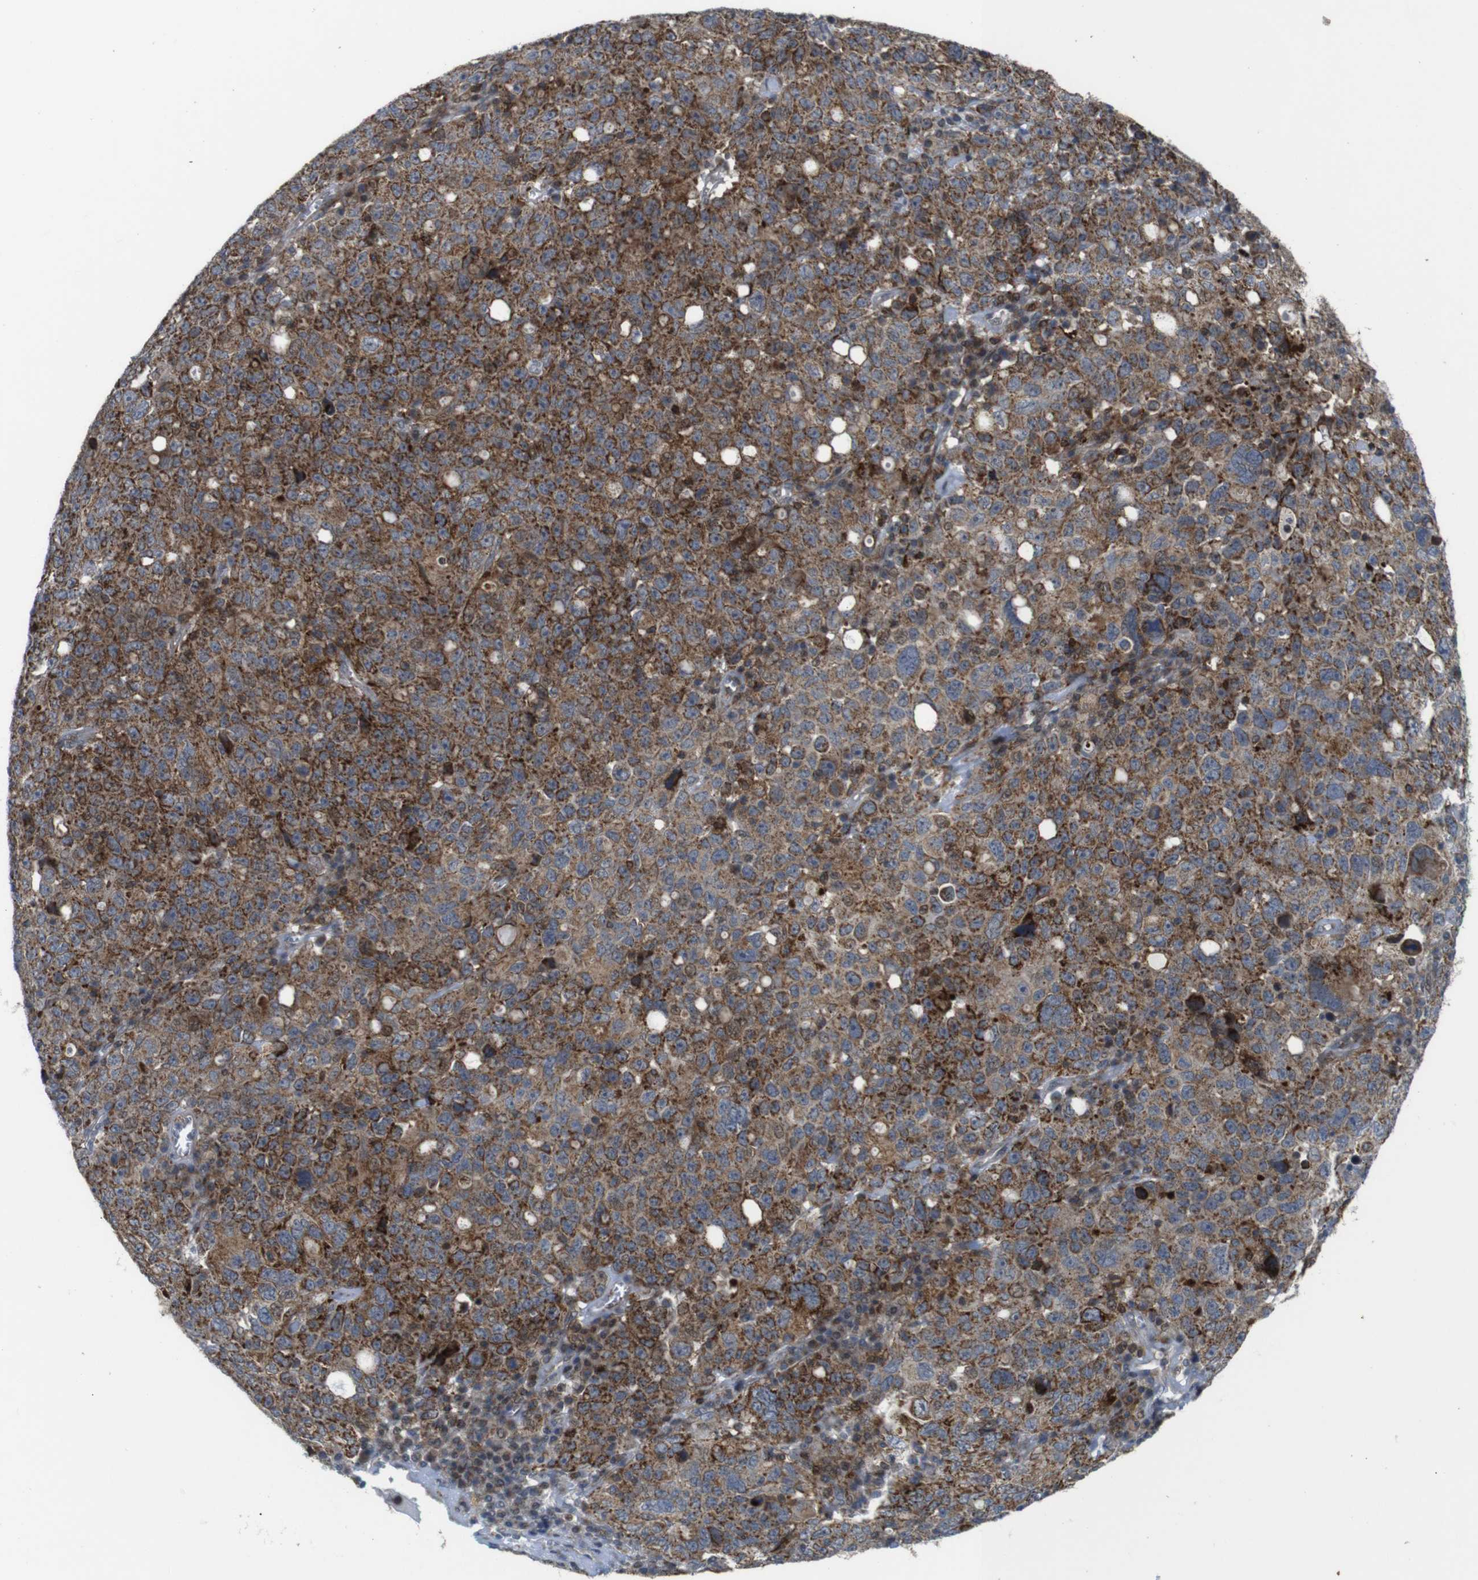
{"staining": {"intensity": "strong", "quantity": "25%-75%", "location": "cytoplasmic/membranous"}, "tissue": "ovarian cancer", "cell_type": "Tumor cells", "image_type": "cancer", "snomed": [{"axis": "morphology", "description": "Carcinoma, endometroid"}, {"axis": "topography", "description": "Ovary"}], "caption": "Protein analysis of ovarian cancer tissue exhibits strong cytoplasmic/membranous positivity in about 25%-75% of tumor cells. (Stains: DAB (3,3'-diaminobenzidine) in brown, nuclei in blue, Microscopy: brightfield microscopy at high magnification).", "gene": "ATP7B", "patient": {"sex": "female", "age": 62}}